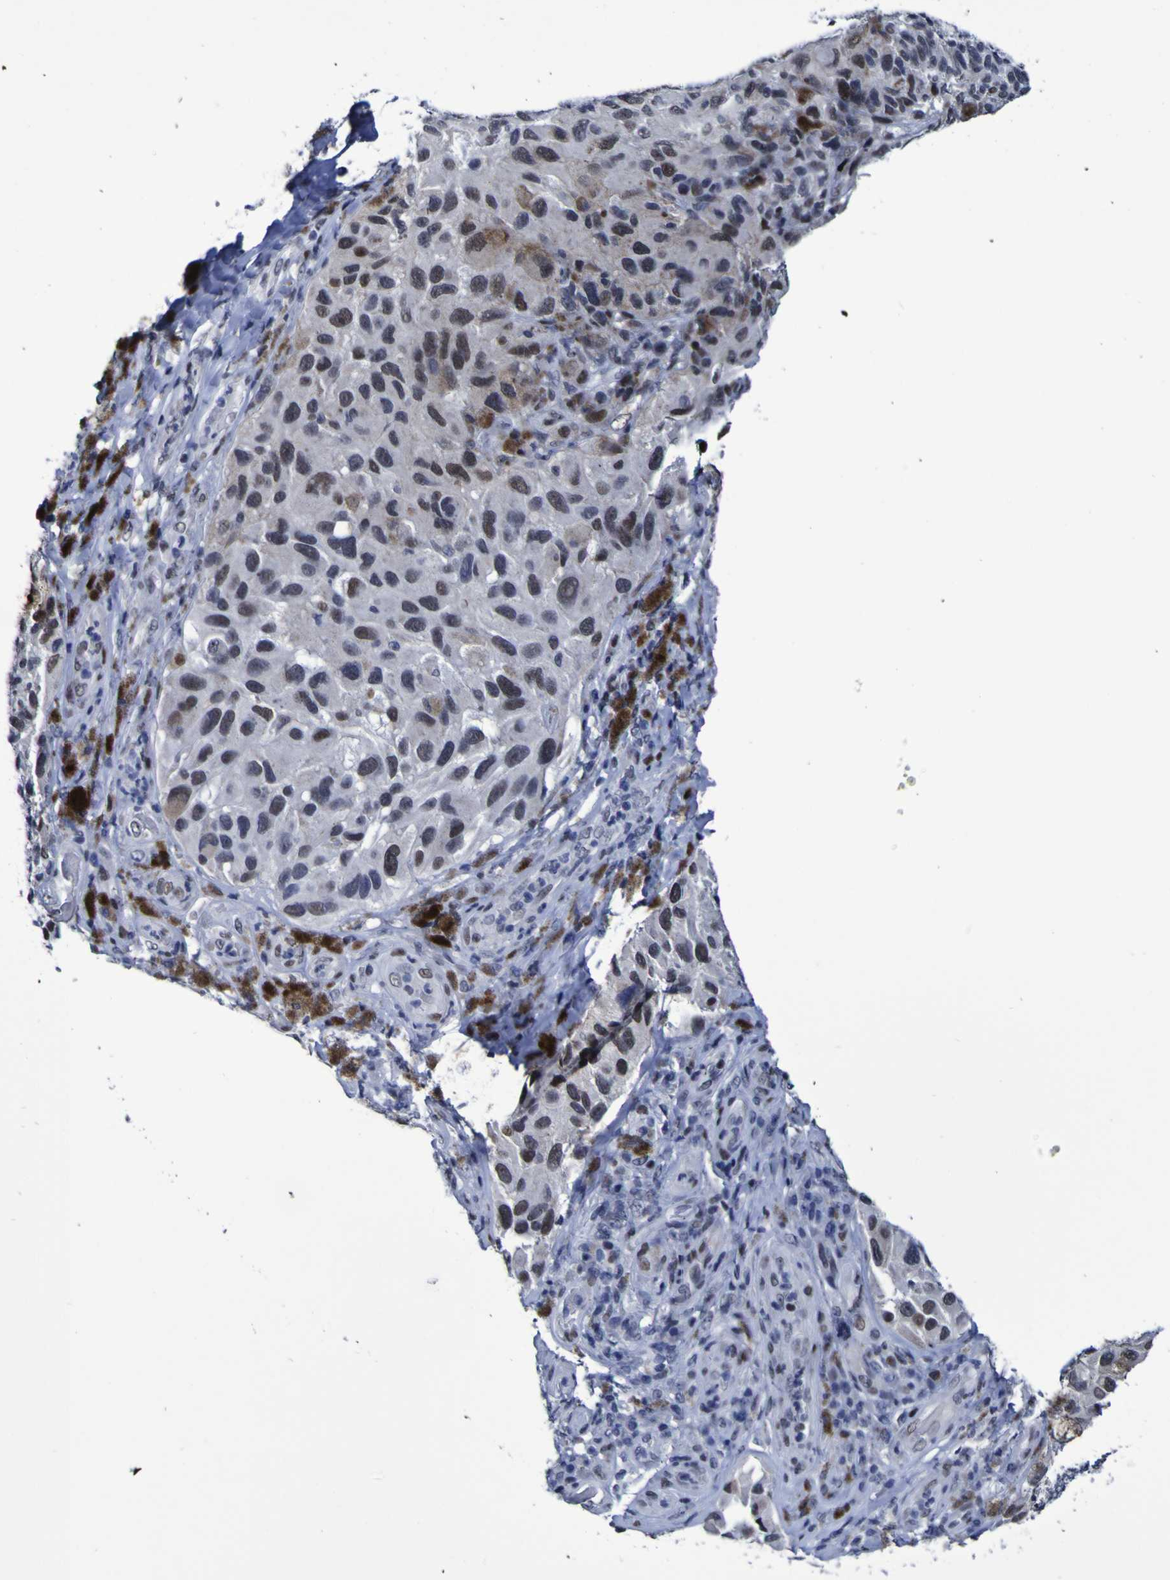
{"staining": {"intensity": "weak", "quantity": ">75%", "location": "nuclear"}, "tissue": "melanoma", "cell_type": "Tumor cells", "image_type": "cancer", "snomed": [{"axis": "morphology", "description": "Malignant melanoma, NOS"}, {"axis": "topography", "description": "Skin"}], "caption": "Tumor cells show low levels of weak nuclear expression in approximately >75% of cells in human melanoma. The protein is shown in brown color, while the nuclei are stained blue.", "gene": "MBD3", "patient": {"sex": "female", "age": 73}}